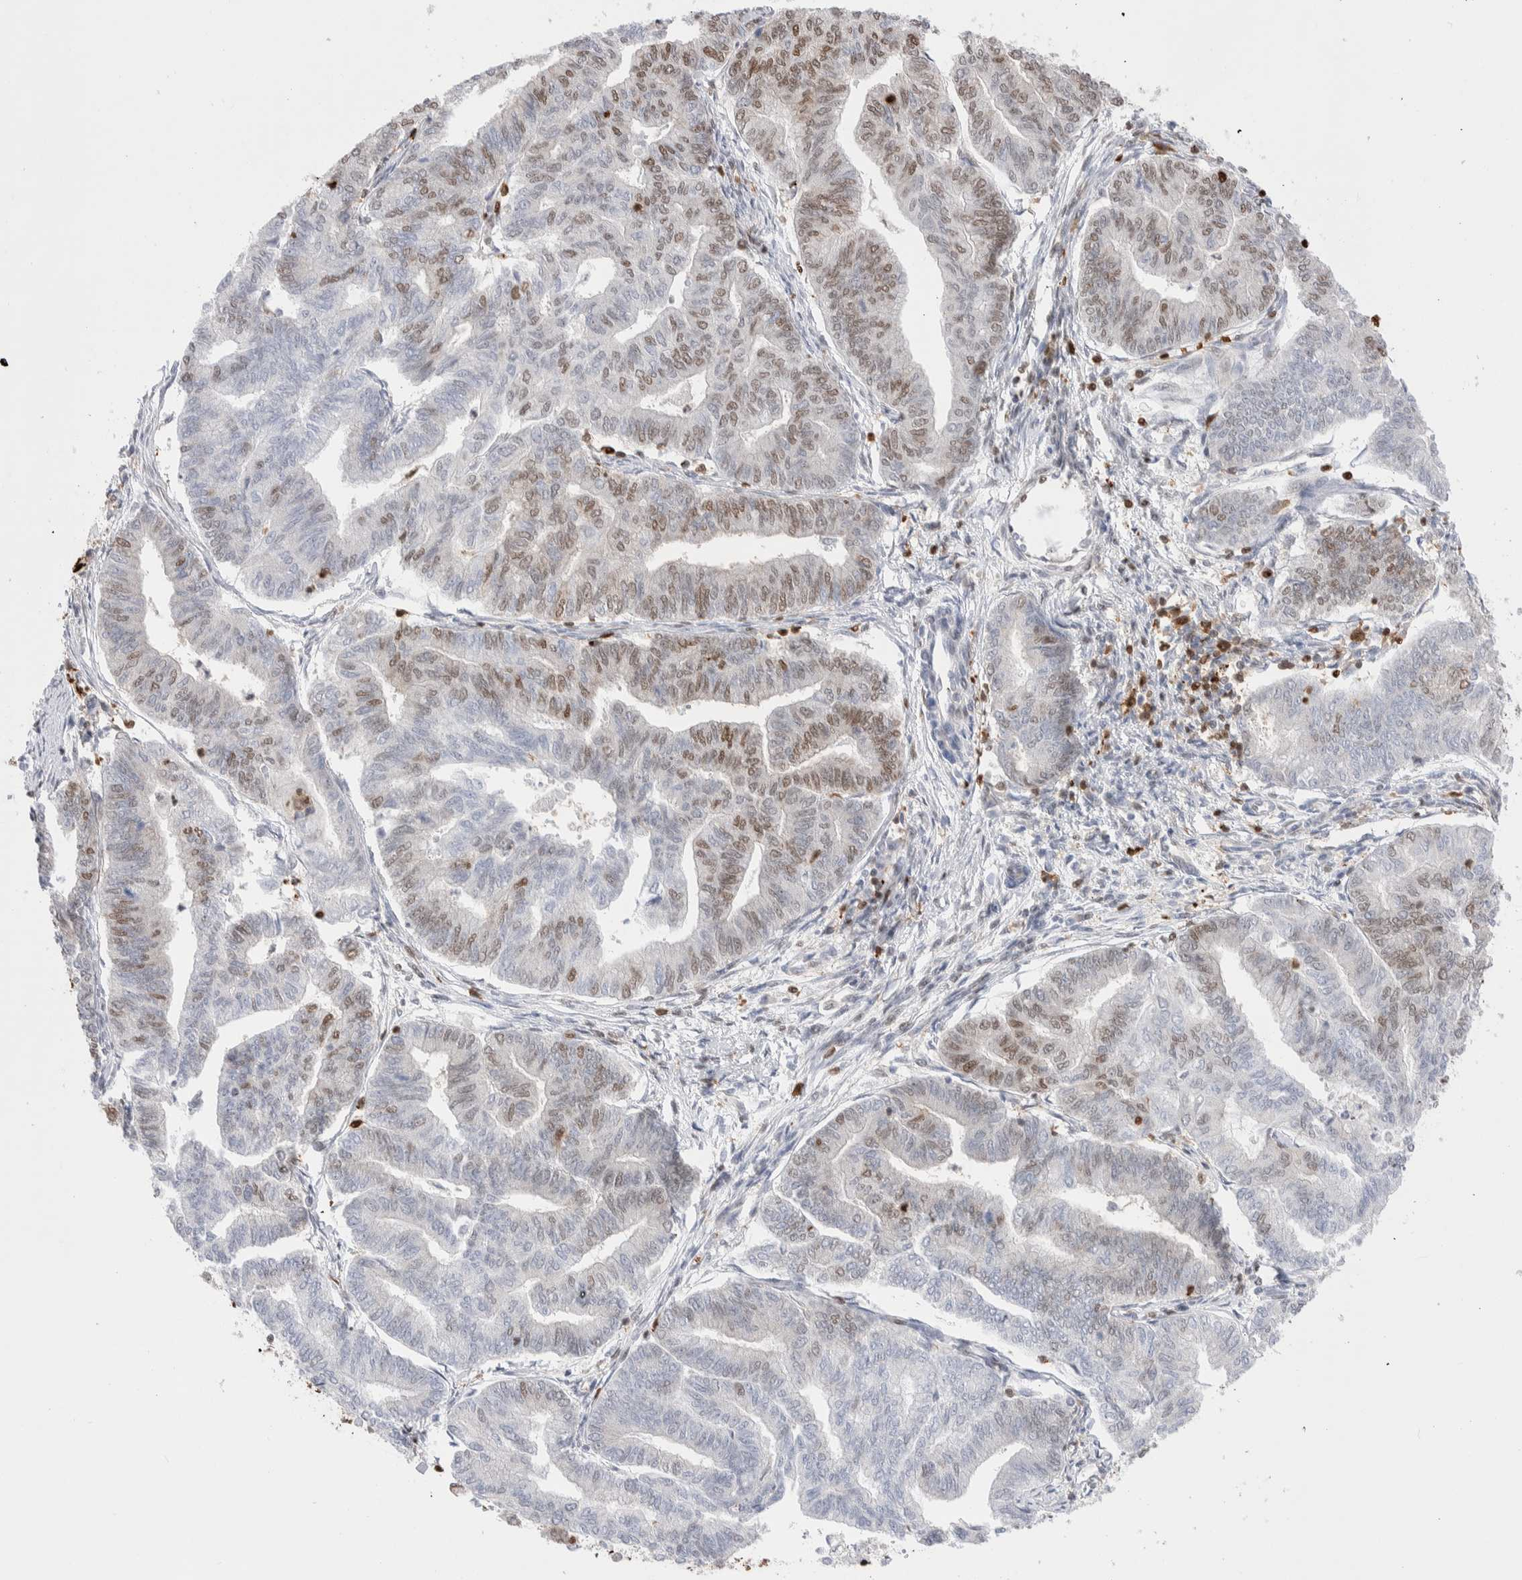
{"staining": {"intensity": "moderate", "quantity": "<25%", "location": "nuclear"}, "tissue": "endometrial cancer", "cell_type": "Tumor cells", "image_type": "cancer", "snomed": [{"axis": "morphology", "description": "Adenocarcinoma, NOS"}, {"axis": "topography", "description": "Endometrium"}], "caption": "There is low levels of moderate nuclear expression in tumor cells of adenocarcinoma (endometrial), as demonstrated by immunohistochemical staining (brown color).", "gene": "RNASEK-C17orf49", "patient": {"sex": "female", "age": 79}}